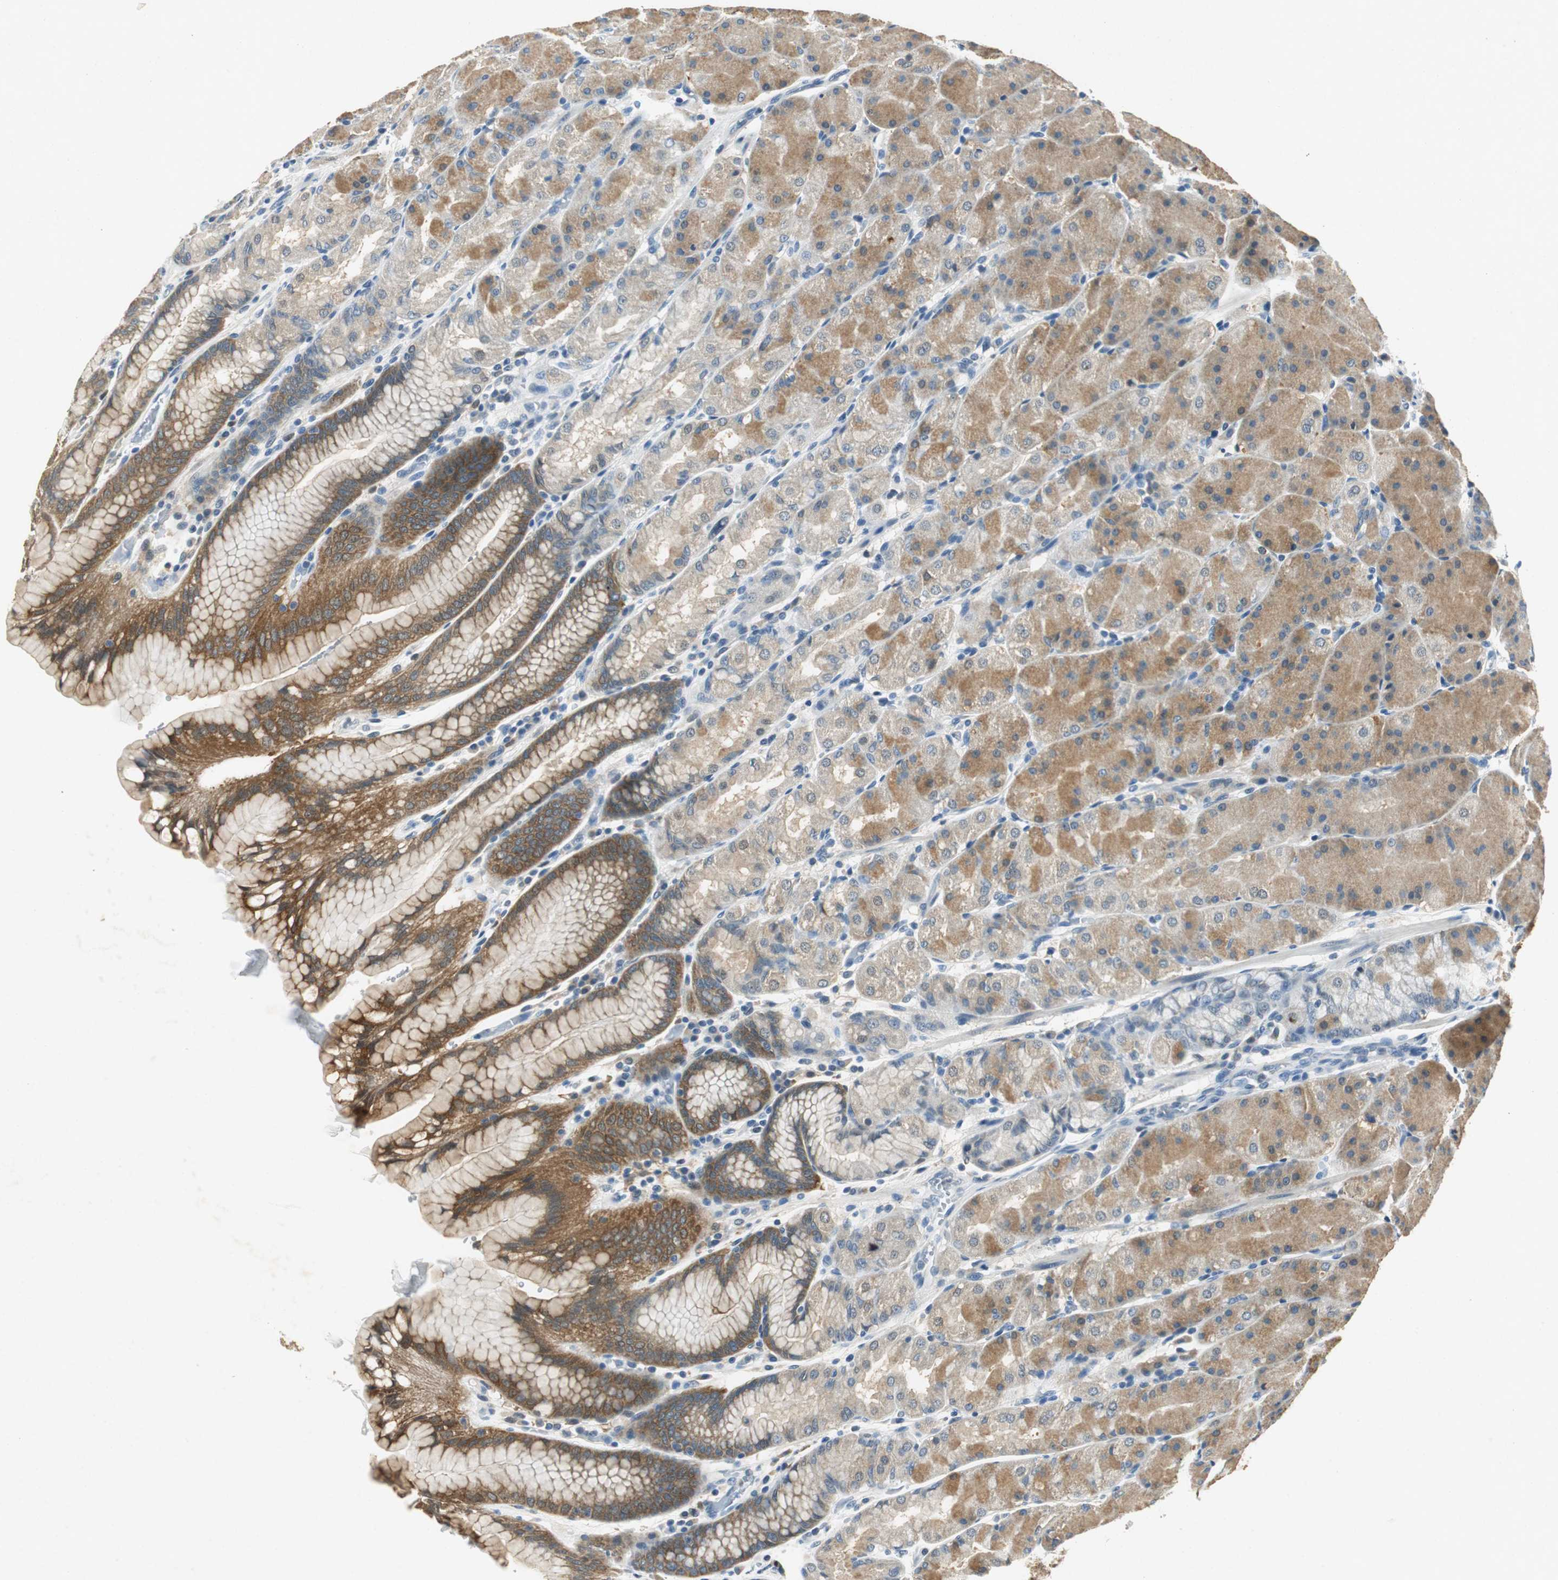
{"staining": {"intensity": "strong", "quantity": "25%-75%", "location": "cytoplasmic/membranous"}, "tissue": "stomach", "cell_type": "Glandular cells", "image_type": "normal", "snomed": [{"axis": "morphology", "description": "Normal tissue, NOS"}, {"axis": "topography", "description": "Stomach, upper"}, {"axis": "topography", "description": "Stomach"}], "caption": "Immunohistochemistry photomicrograph of benign human stomach stained for a protein (brown), which shows high levels of strong cytoplasmic/membranous positivity in about 25%-75% of glandular cells.", "gene": "ME1", "patient": {"sex": "male", "age": 76}}